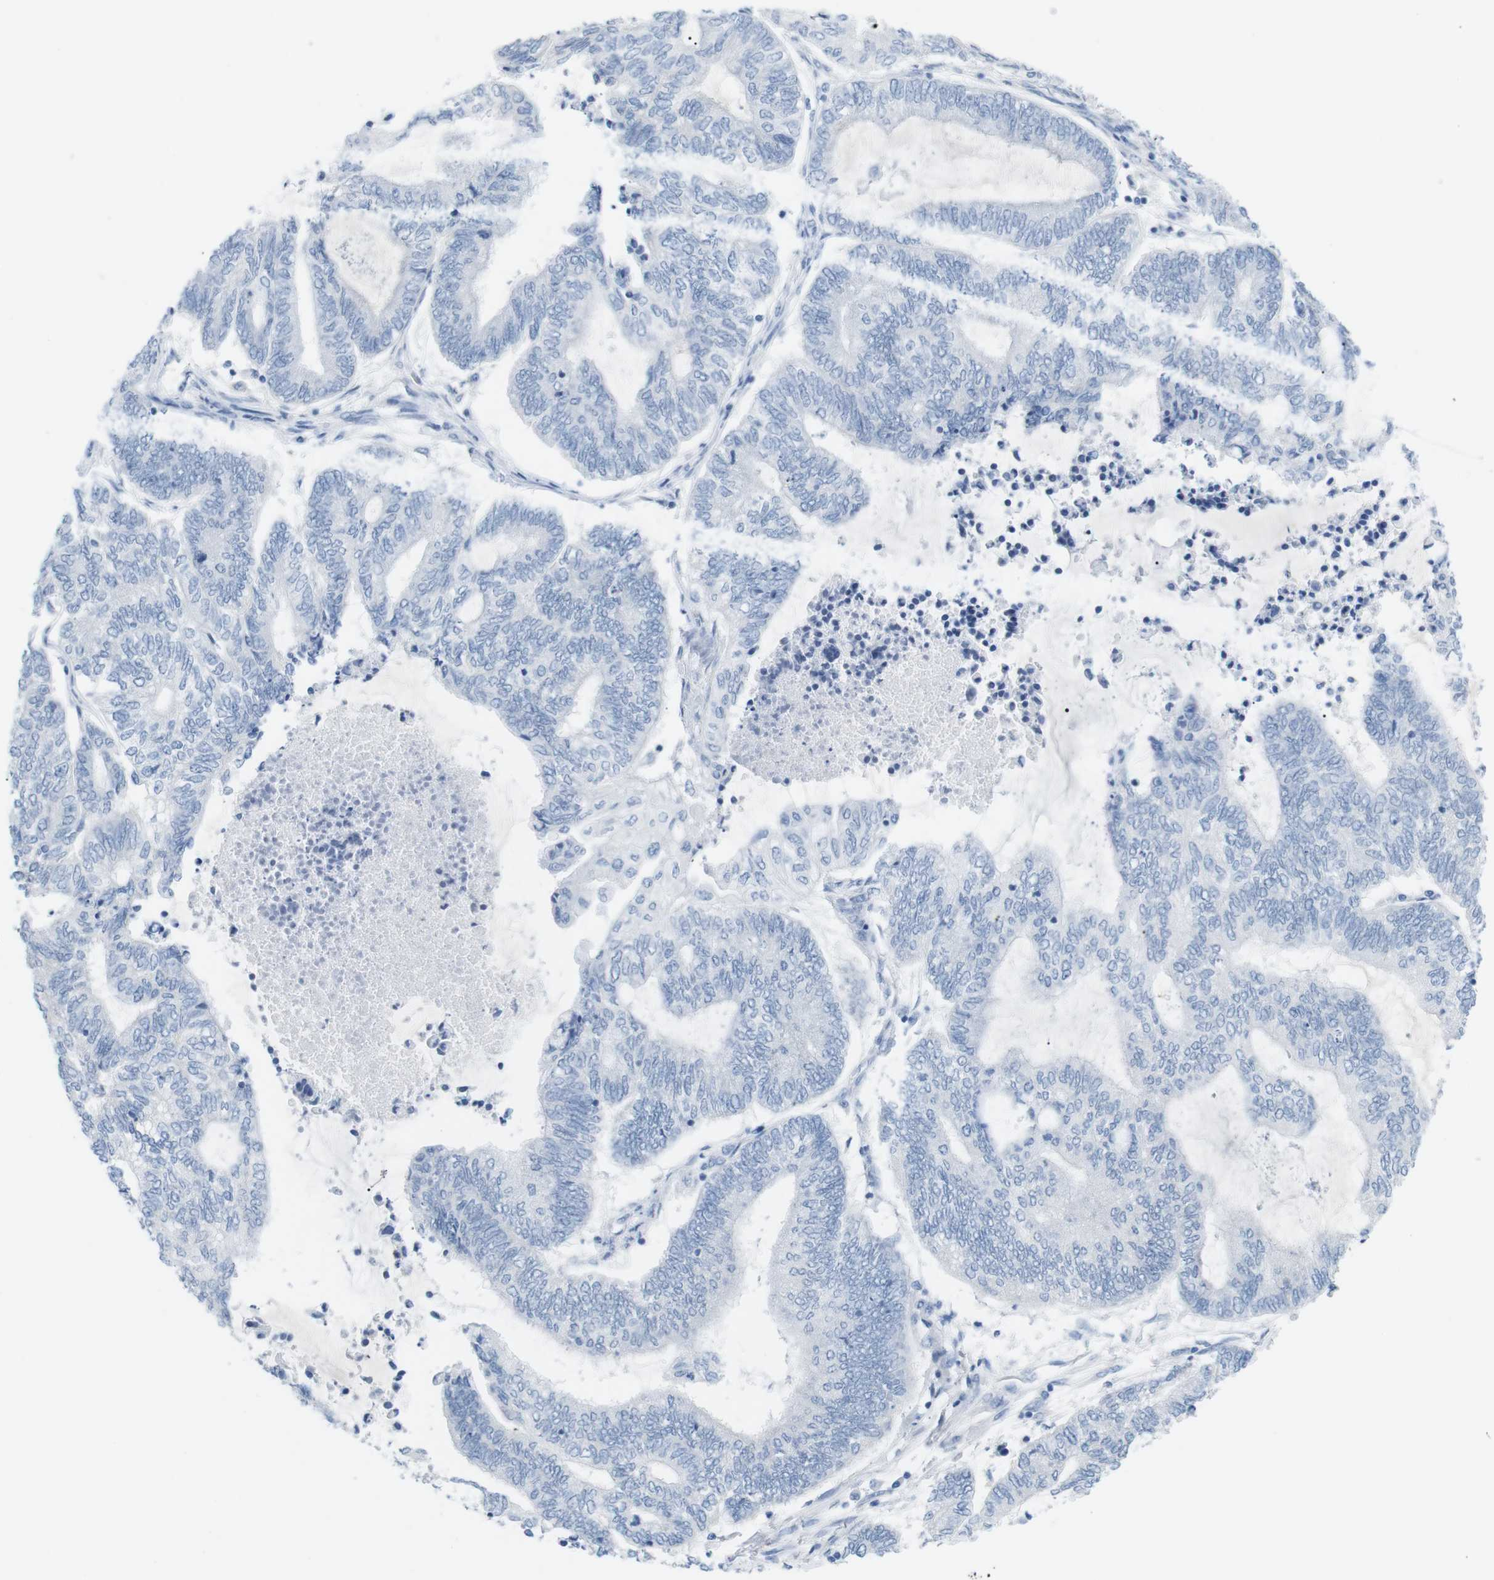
{"staining": {"intensity": "negative", "quantity": "none", "location": "none"}, "tissue": "endometrial cancer", "cell_type": "Tumor cells", "image_type": "cancer", "snomed": [{"axis": "morphology", "description": "Adenocarcinoma, NOS"}, {"axis": "topography", "description": "Uterus"}, {"axis": "topography", "description": "Endometrium"}], "caption": "This is an immunohistochemistry micrograph of endometrial cancer. There is no staining in tumor cells.", "gene": "HBG2", "patient": {"sex": "female", "age": 70}}